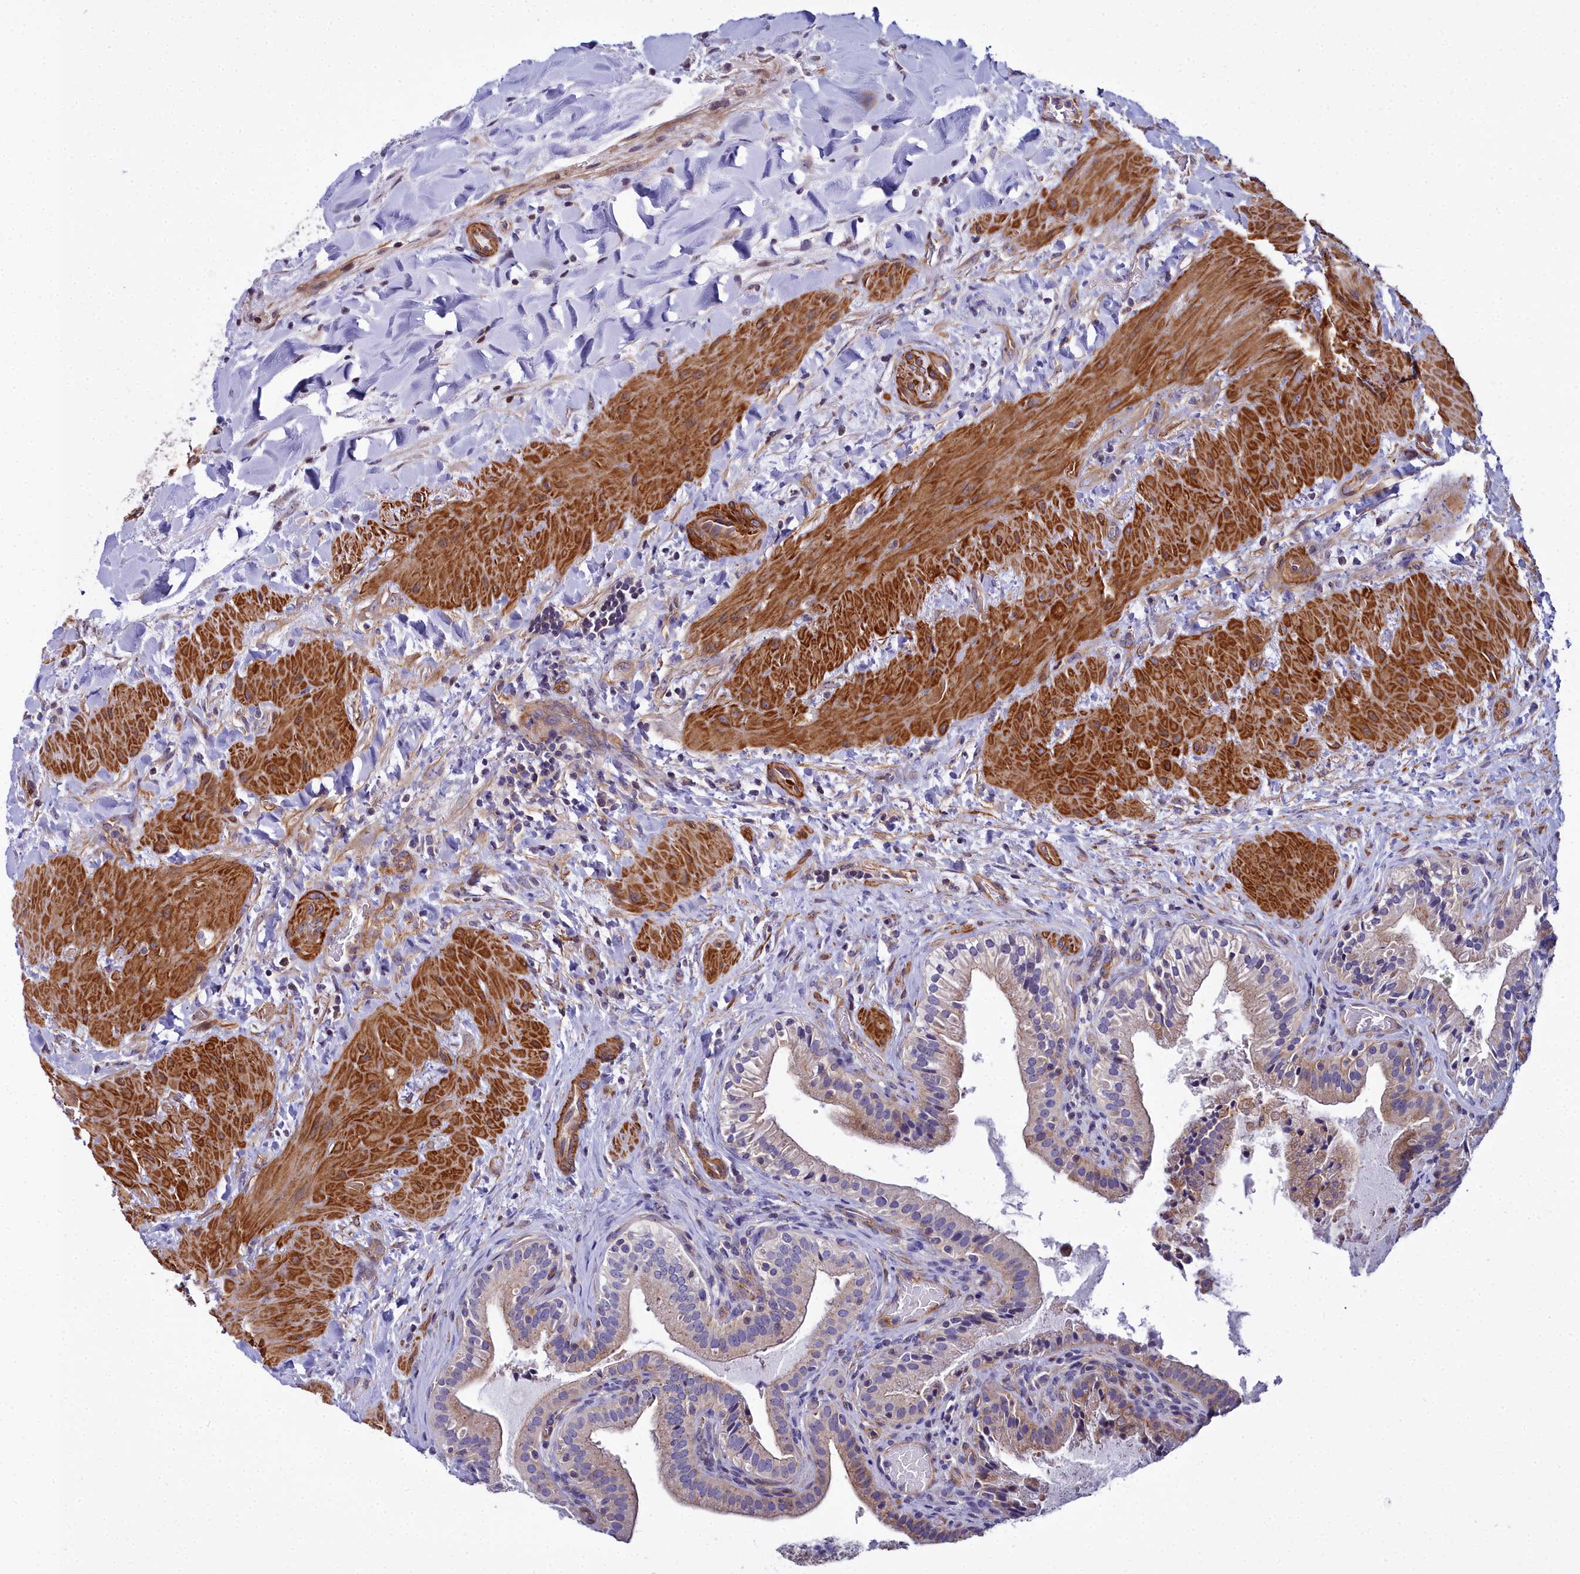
{"staining": {"intensity": "moderate", "quantity": "25%-75%", "location": "cytoplasmic/membranous"}, "tissue": "gallbladder", "cell_type": "Glandular cells", "image_type": "normal", "snomed": [{"axis": "morphology", "description": "Normal tissue, NOS"}, {"axis": "topography", "description": "Gallbladder"}], "caption": "This histopathology image reveals benign gallbladder stained with immunohistochemistry to label a protein in brown. The cytoplasmic/membranous of glandular cells show moderate positivity for the protein. Nuclei are counter-stained blue.", "gene": "FADS3", "patient": {"sex": "male", "age": 24}}